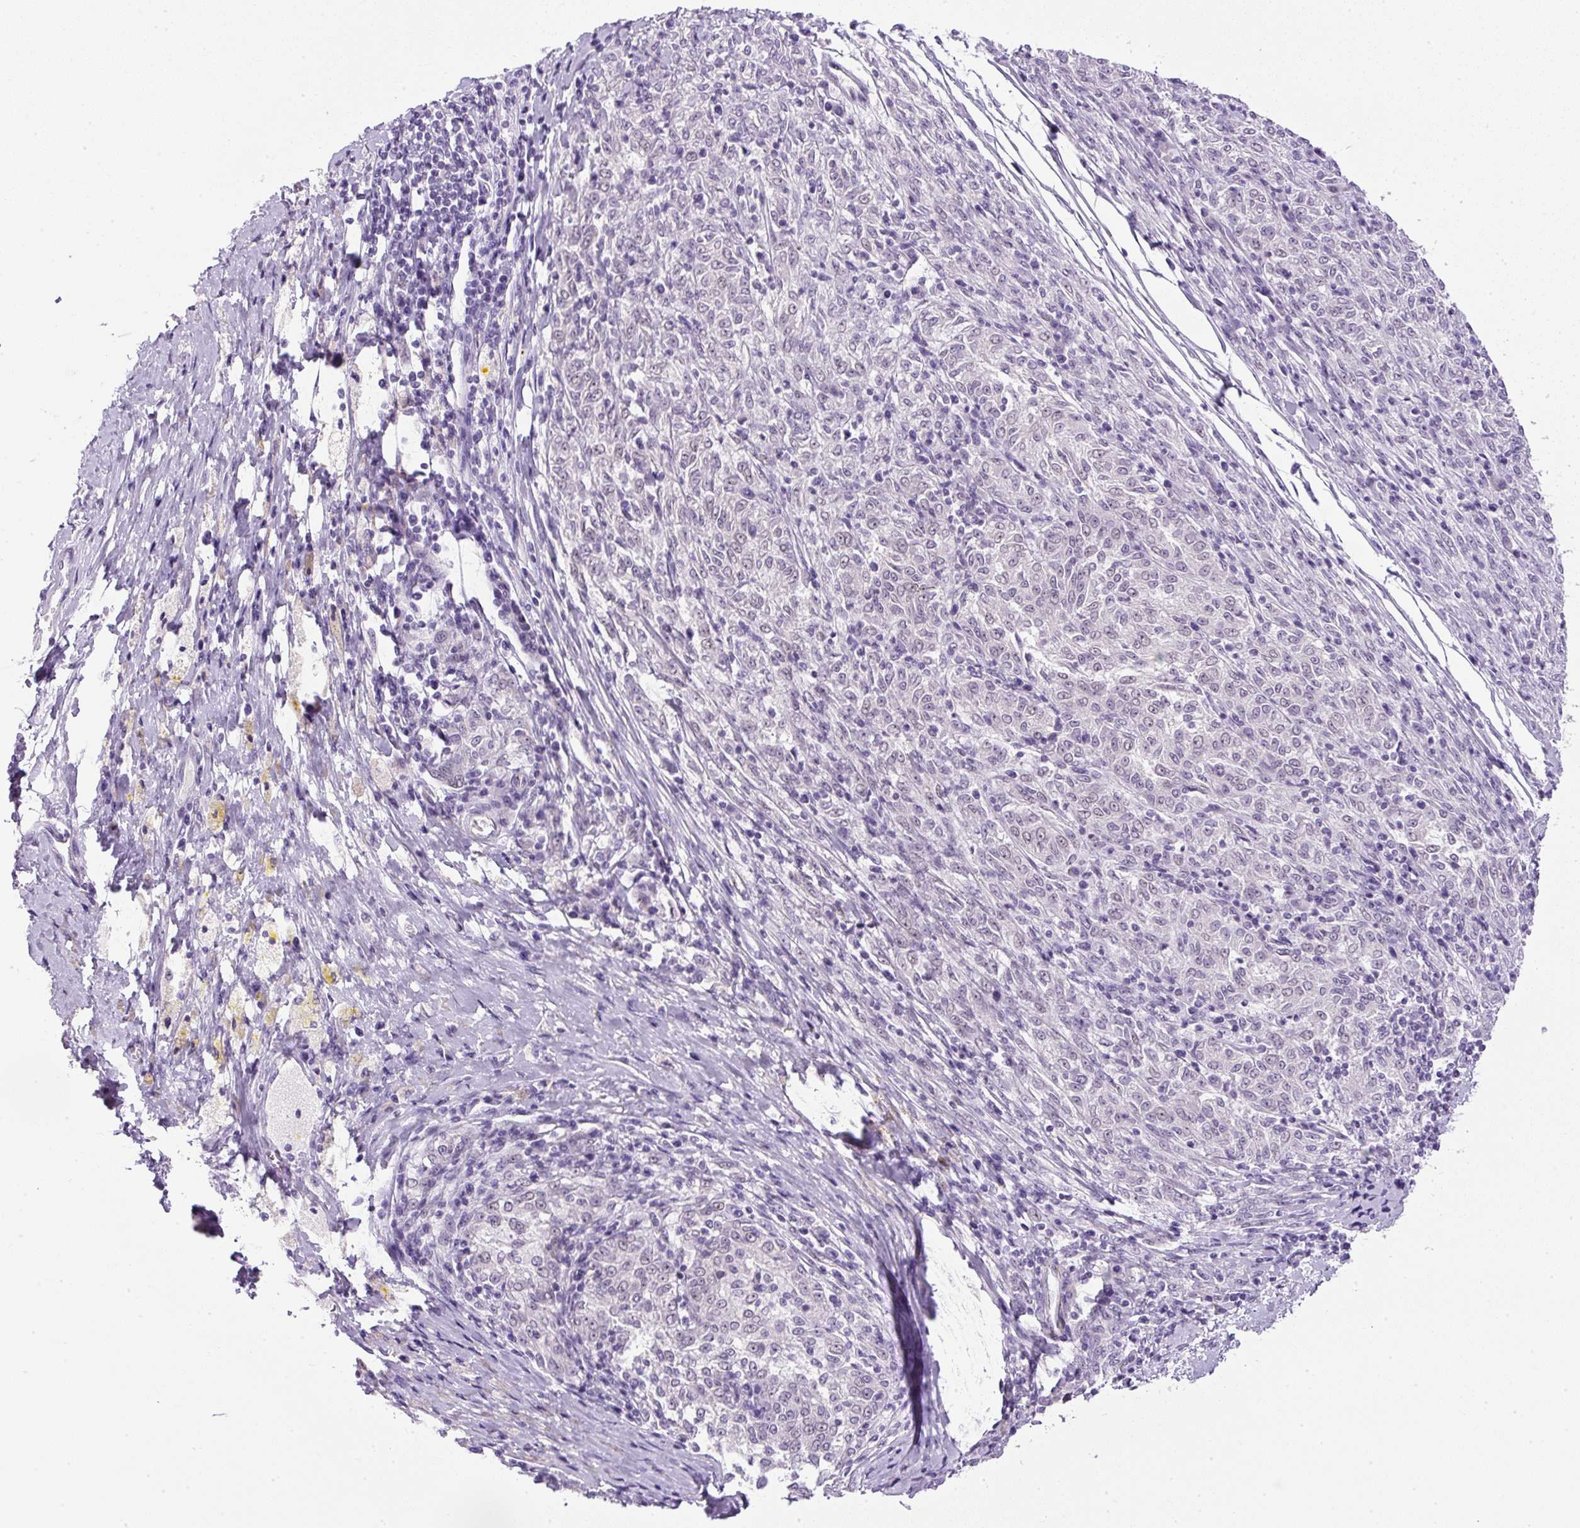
{"staining": {"intensity": "negative", "quantity": "none", "location": "none"}, "tissue": "melanoma", "cell_type": "Tumor cells", "image_type": "cancer", "snomed": [{"axis": "morphology", "description": "Malignant melanoma, NOS"}, {"axis": "topography", "description": "Skin"}], "caption": "The micrograph reveals no staining of tumor cells in melanoma.", "gene": "RHBDD2", "patient": {"sex": "female", "age": 72}}